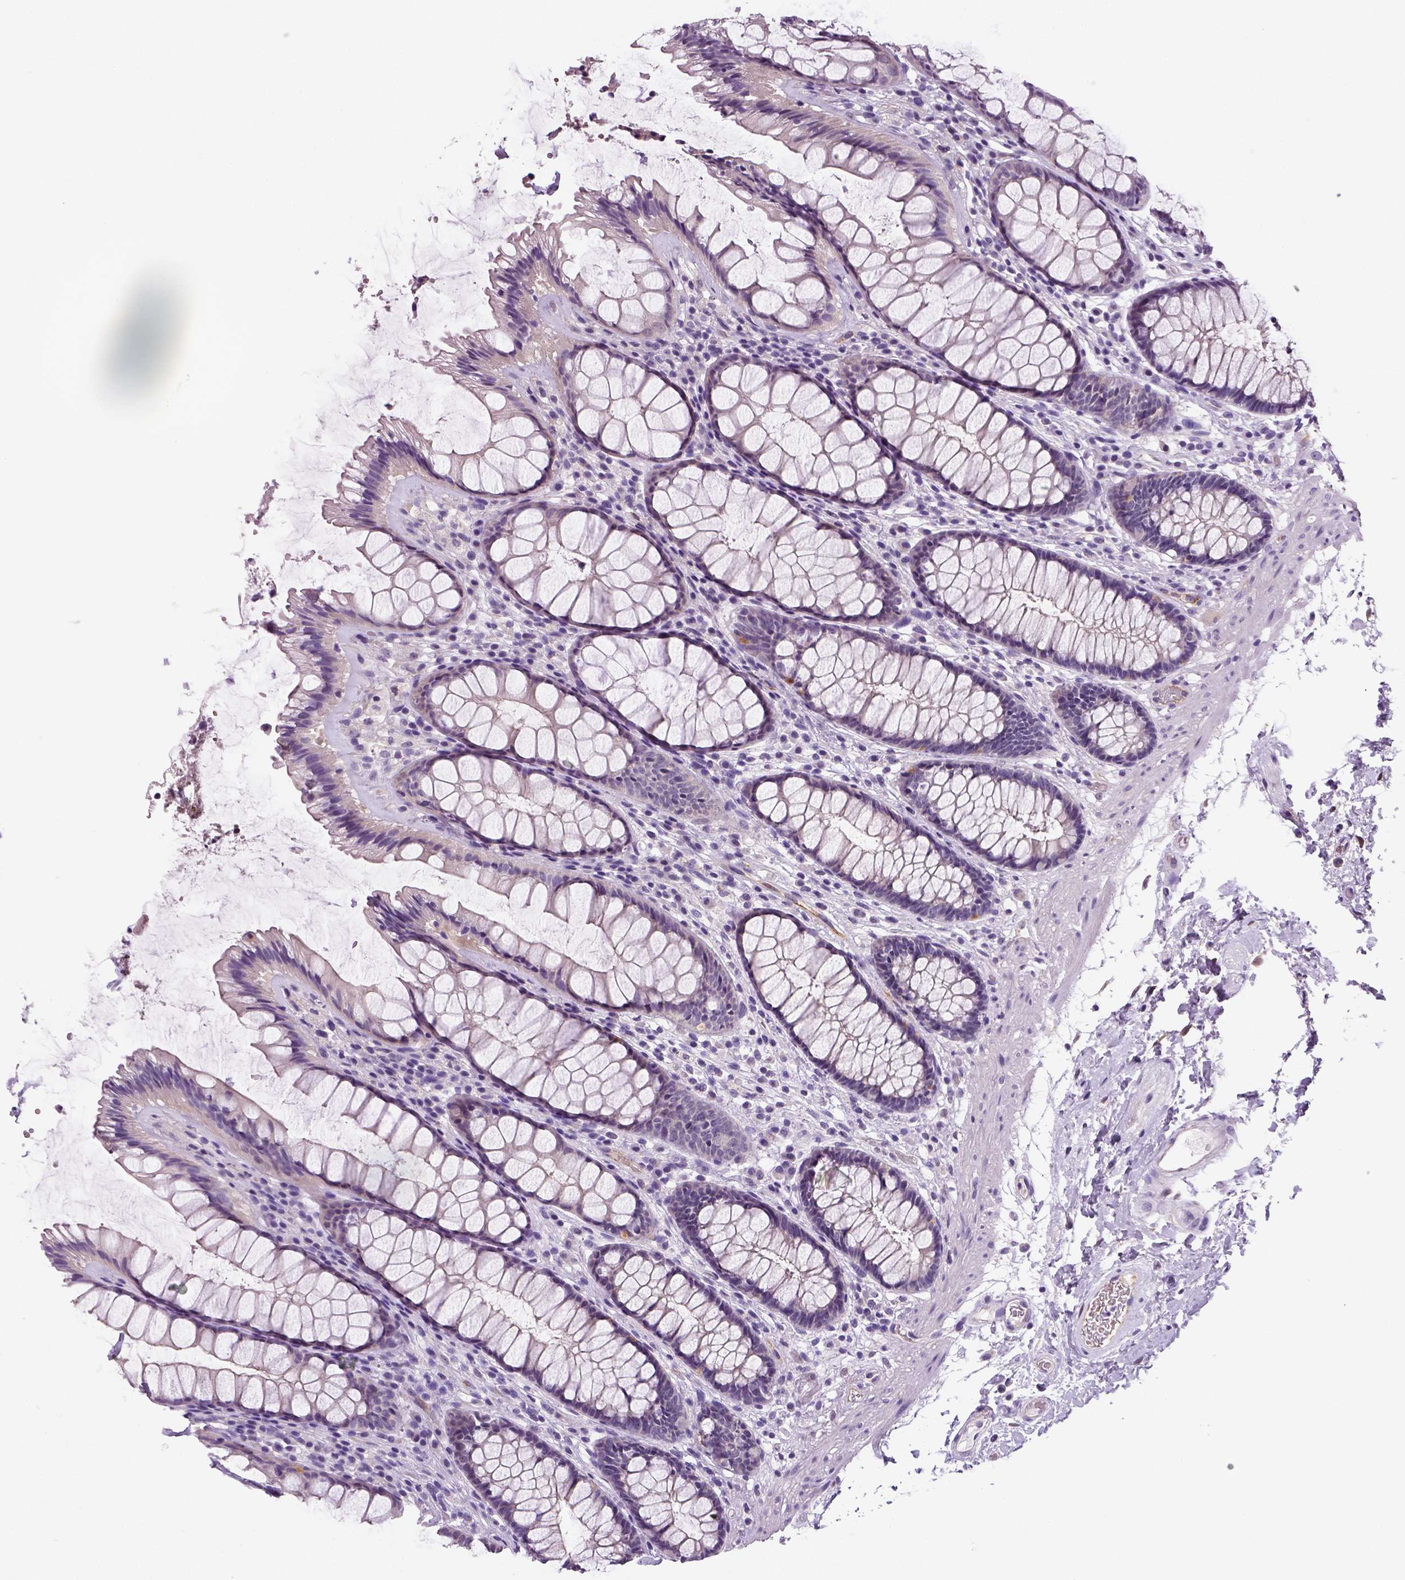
{"staining": {"intensity": "moderate", "quantity": "<25%", "location": "cytoplasmic/membranous"}, "tissue": "rectum", "cell_type": "Glandular cells", "image_type": "normal", "snomed": [{"axis": "morphology", "description": "Normal tissue, NOS"}, {"axis": "topography", "description": "Rectum"}], "caption": "IHC photomicrograph of benign rectum stained for a protein (brown), which reveals low levels of moderate cytoplasmic/membranous positivity in about <25% of glandular cells.", "gene": "ENSG00000250349", "patient": {"sex": "male", "age": 72}}